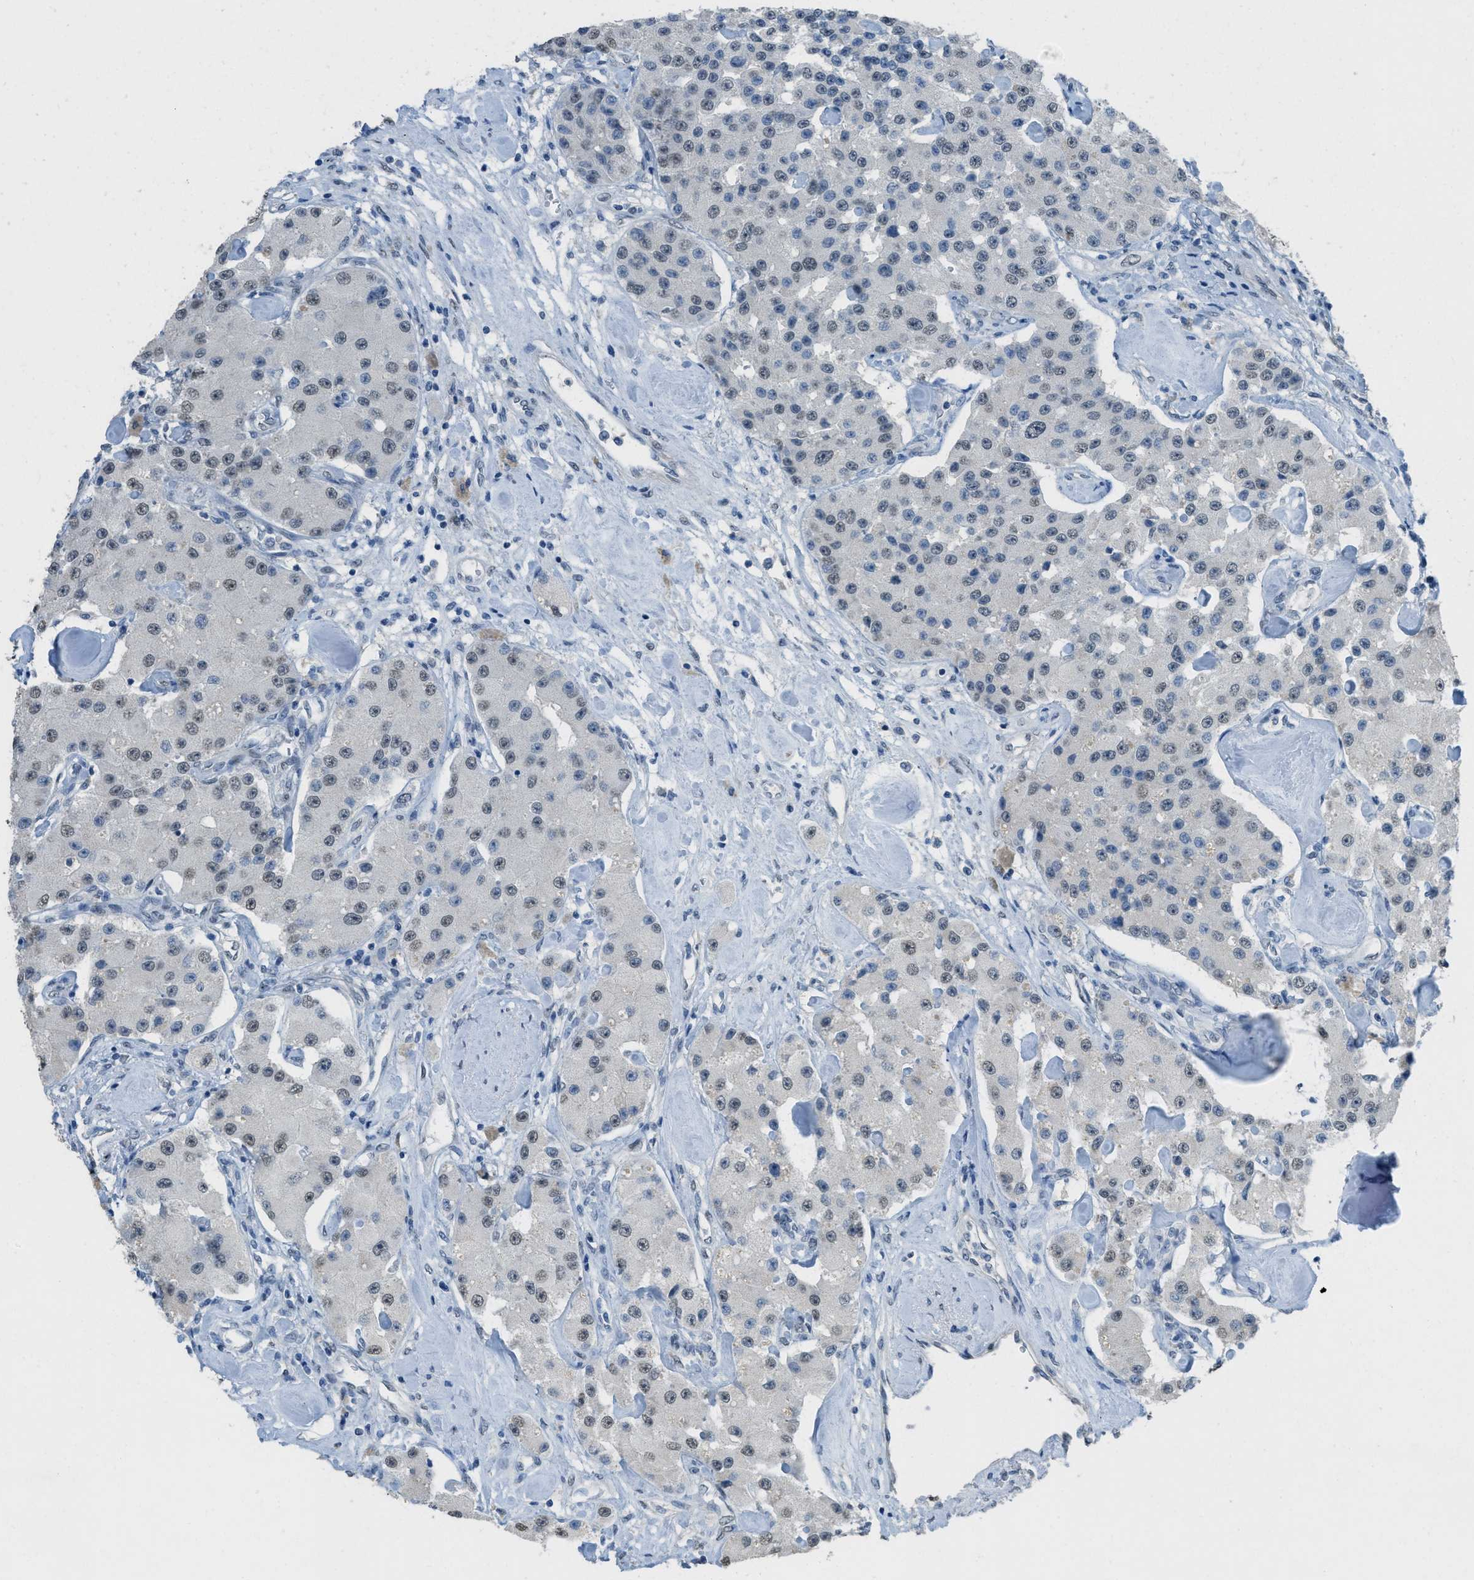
{"staining": {"intensity": "weak", "quantity": "25%-75%", "location": "nuclear"}, "tissue": "carcinoid", "cell_type": "Tumor cells", "image_type": "cancer", "snomed": [{"axis": "morphology", "description": "Carcinoid, malignant, NOS"}, {"axis": "topography", "description": "Pancreas"}], "caption": "This is an image of immunohistochemistry (IHC) staining of malignant carcinoid, which shows weak positivity in the nuclear of tumor cells.", "gene": "TTC13", "patient": {"sex": "male", "age": 41}}